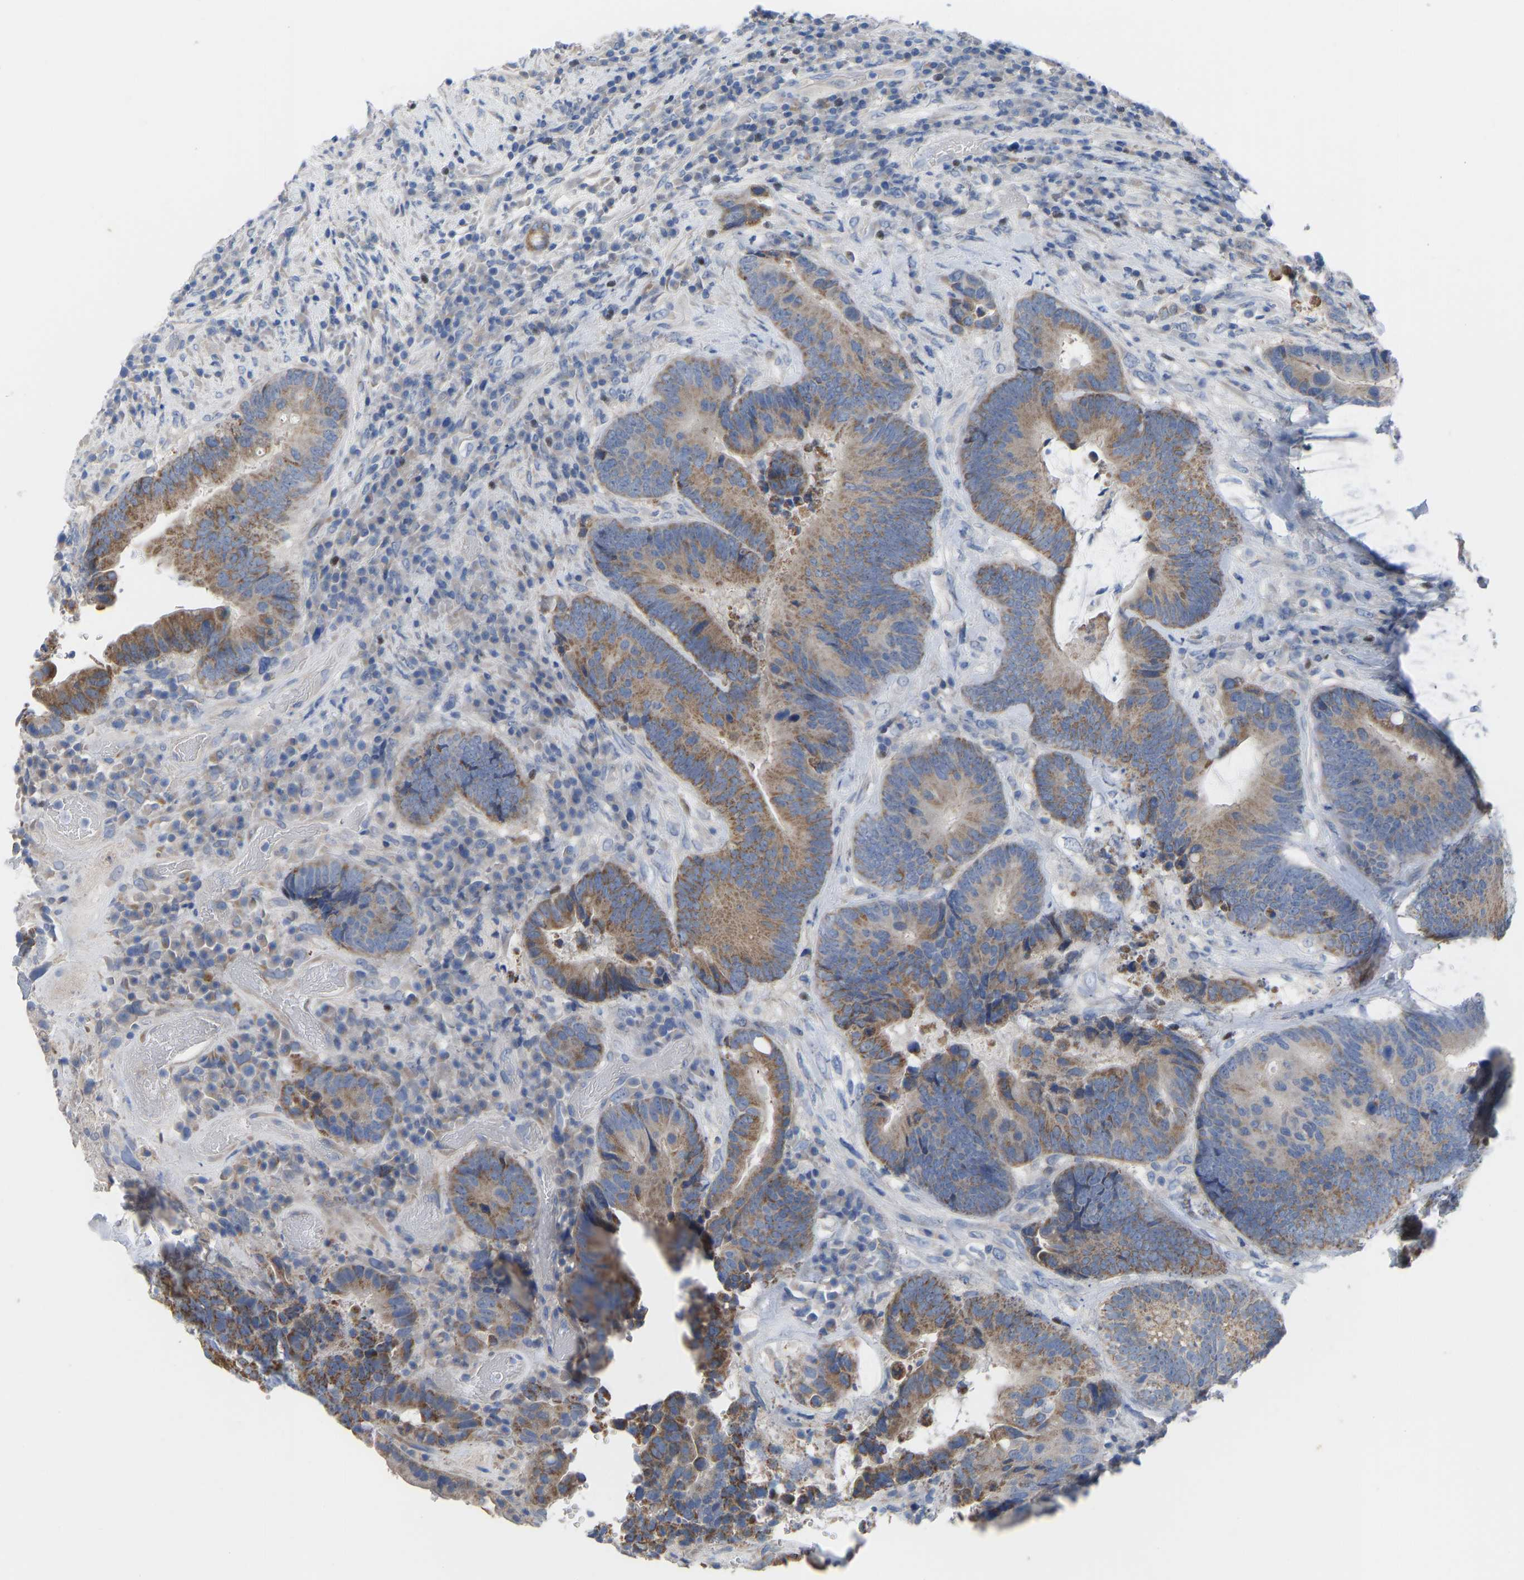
{"staining": {"intensity": "moderate", "quantity": ">75%", "location": "cytoplasmic/membranous"}, "tissue": "colorectal cancer", "cell_type": "Tumor cells", "image_type": "cancer", "snomed": [{"axis": "morphology", "description": "Adenocarcinoma, NOS"}, {"axis": "topography", "description": "Rectum"}], "caption": "Colorectal cancer (adenocarcinoma) was stained to show a protein in brown. There is medium levels of moderate cytoplasmic/membranous expression in approximately >75% of tumor cells.", "gene": "OLIG2", "patient": {"sex": "female", "age": 89}}